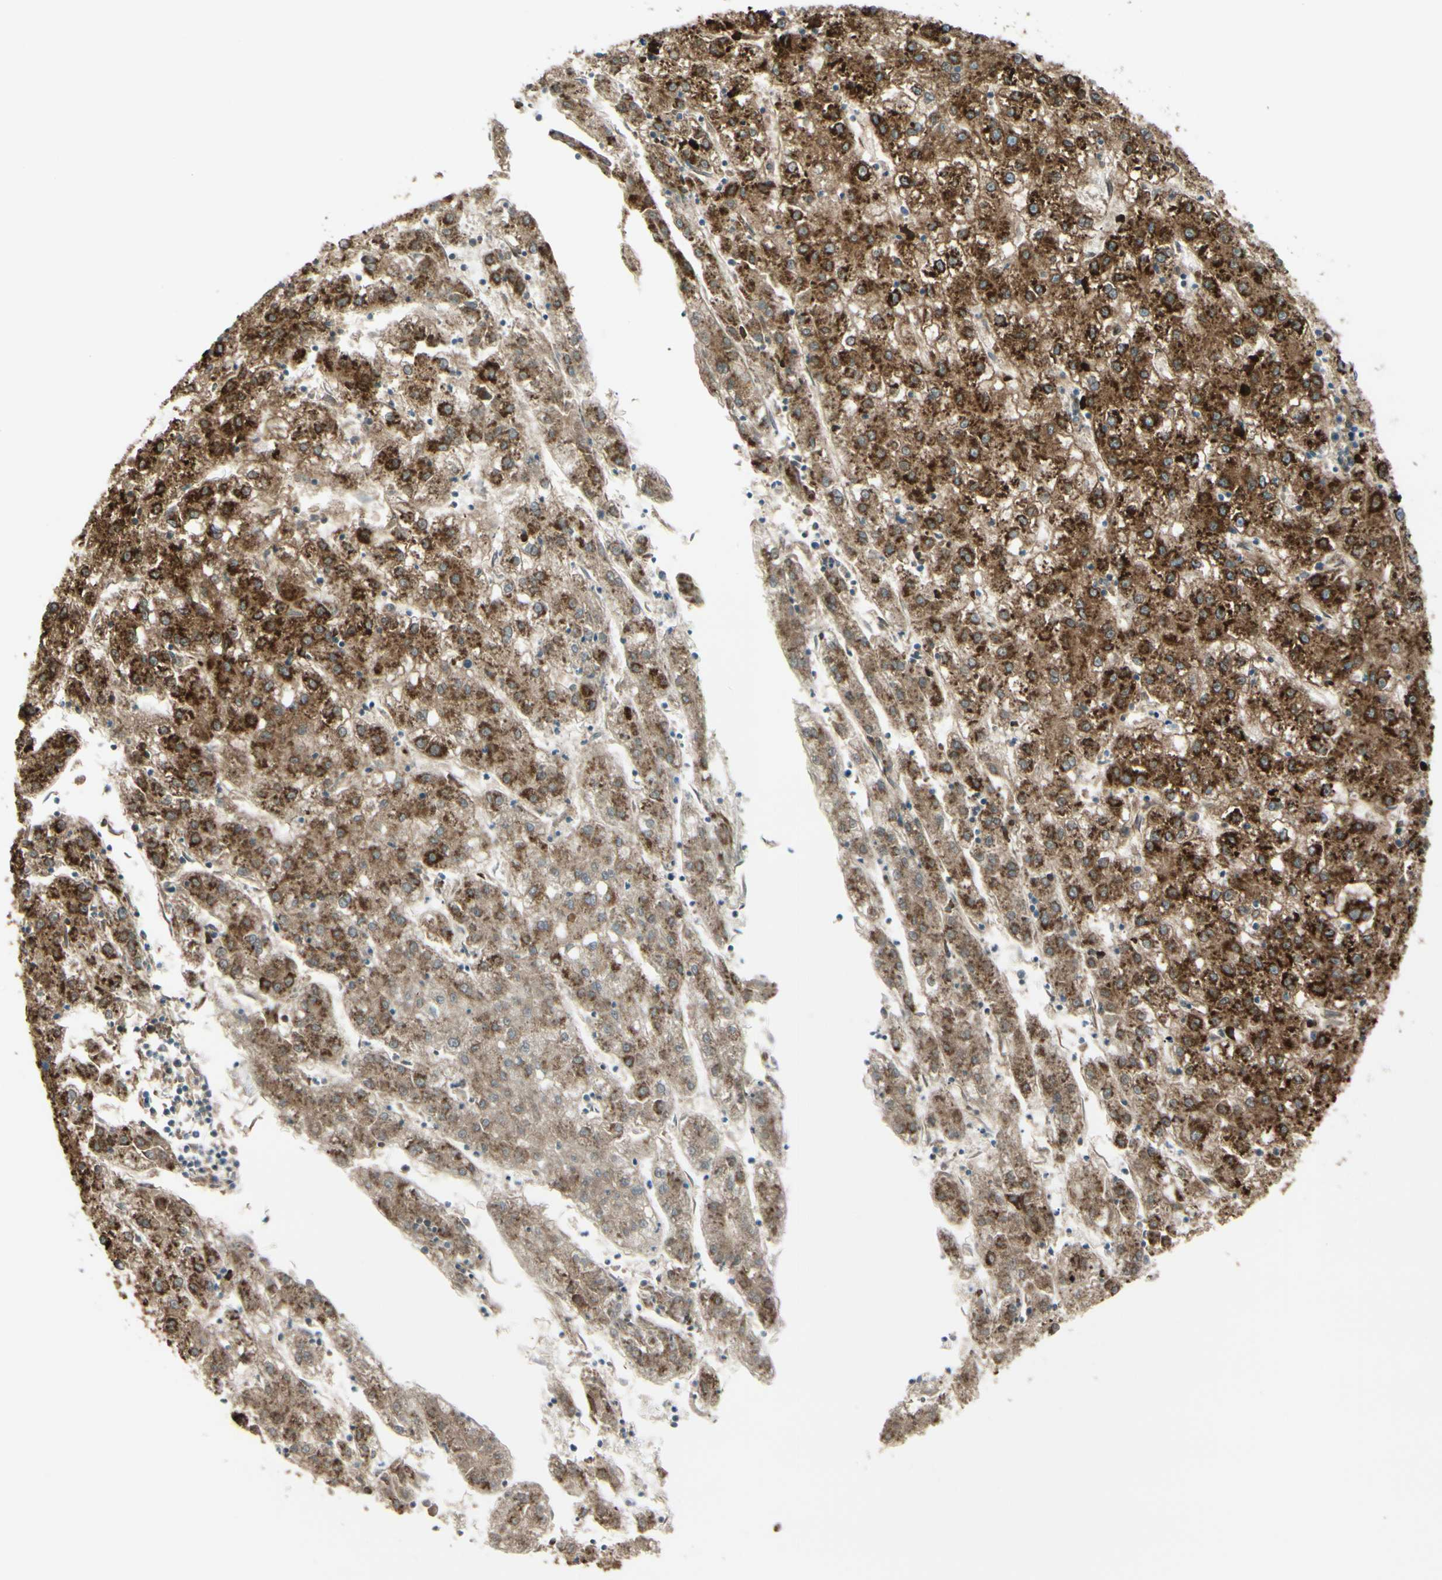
{"staining": {"intensity": "strong", "quantity": ">75%", "location": "cytoplasmic/membranous"}, "tissue": "liver cancer", "cell_type": "Tumor cells", "image_type": "cancer", "snomed": [{"axis": "morphology", "description": "Carcinoma, Hepatocellular, NOS"}, {"axis": "topography", "description": "Liver"}], "caption": "Protein expression analysis of human hepatocellular carcinoma (liver) reveals strong cytoplasmic/membranous staining in approximately >75% of tumor cells. The staining was performed using DAB, with brown indicating positive protein expression. Nuclei are stained blue with hematoxylin.", "gene": "RRBP1", "patient": {"sex": "male", "age": 72}}